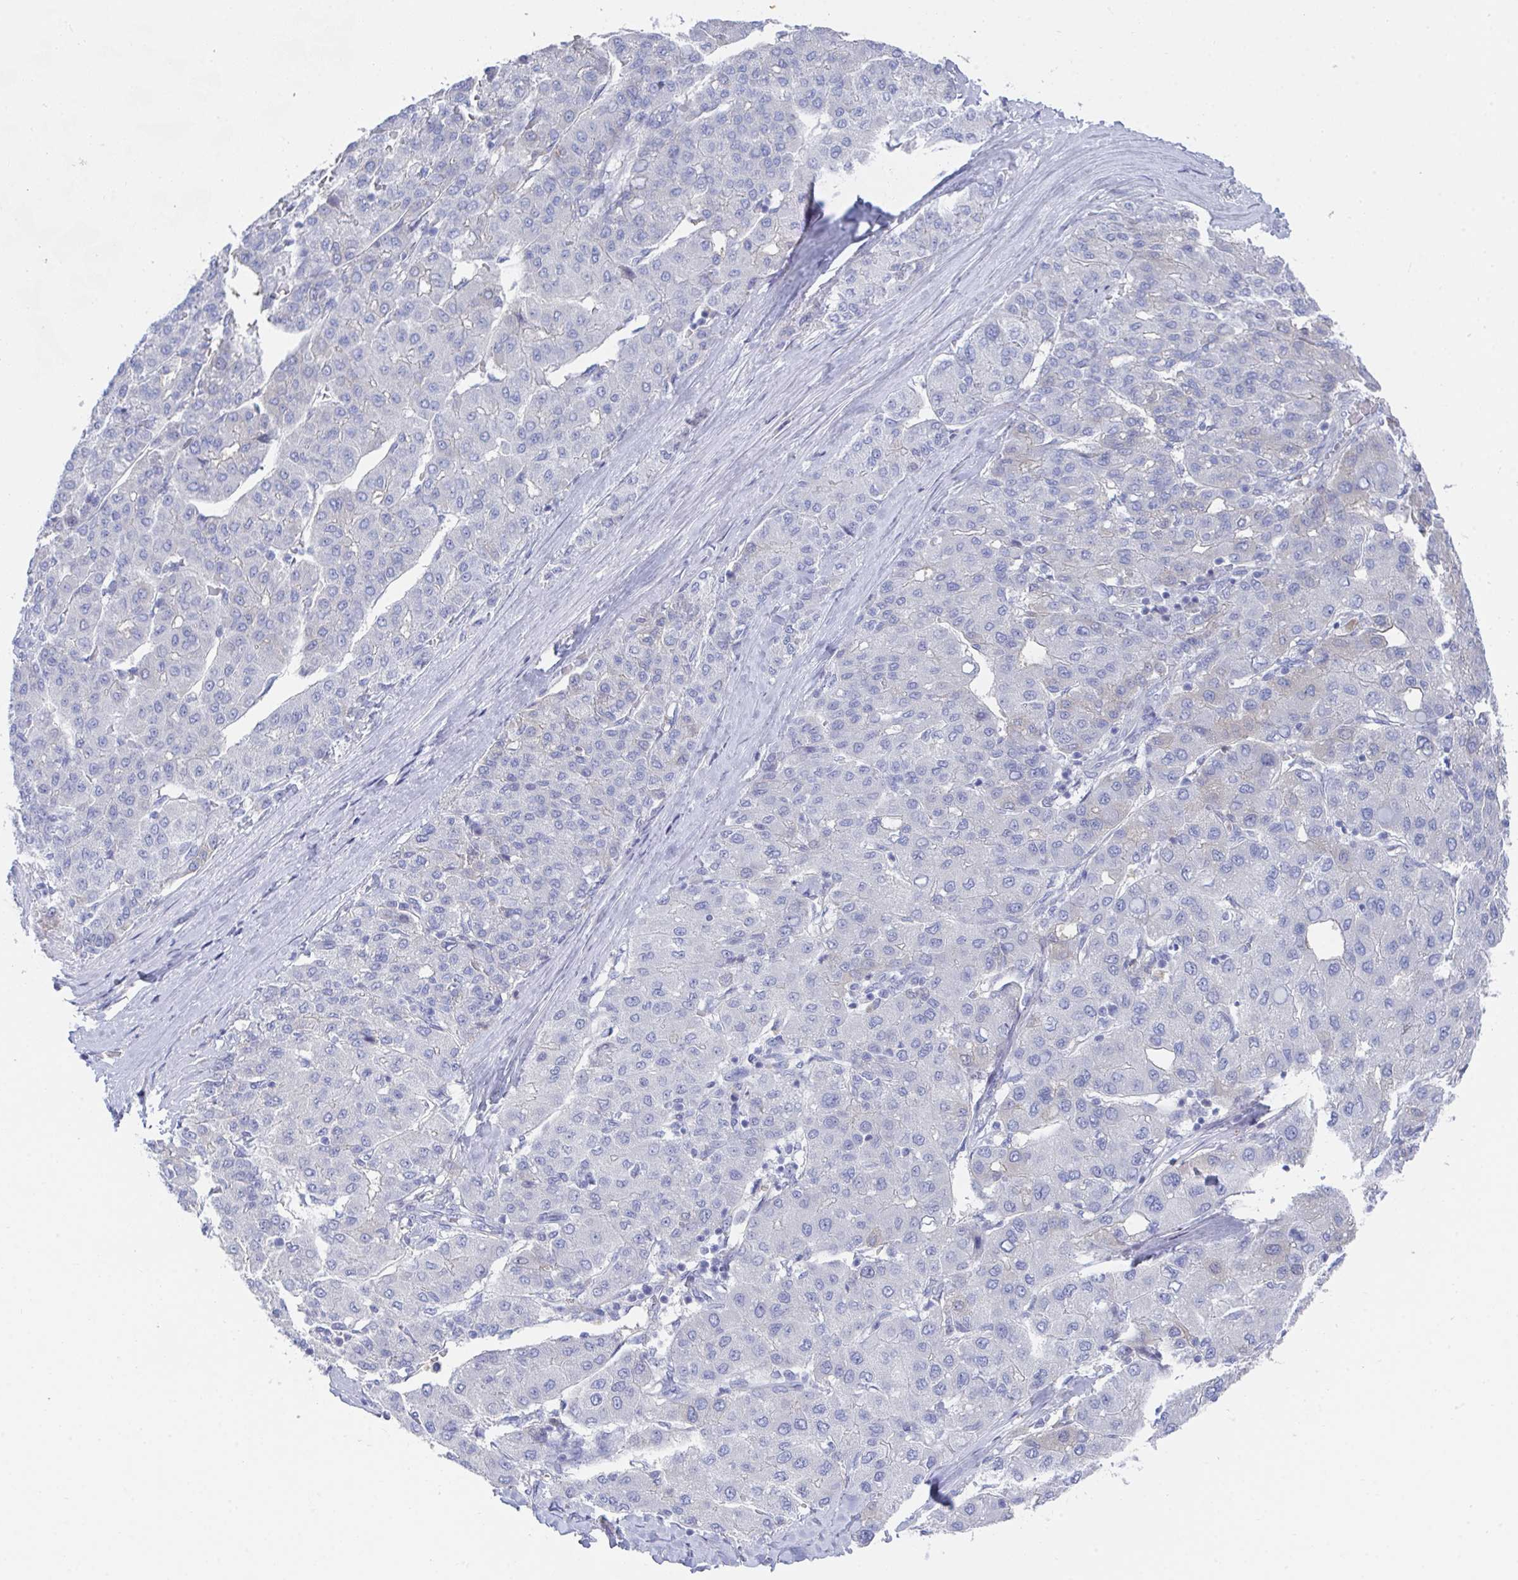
{"staining": {"intensity": "negative", "quantity": "none", "location": "none"}, "tissue": "liver cancer", "cell_type": "Tumor cells", "image_type": "cancer", "snomed": [{"axis": "morphology", "description": "Carcinoma, Hepatocellular, NOS"}, {"axis": "topography", "description": "Liver"}], "caption": "High power microscopy histopathology image of an IHC histopathology image of liver cancer, revealing no significant expression in tumor cells. Nuclei are stained in blue.", "gene": "TNFAIP6", "patient": {"sex": "male", "age": 65}}